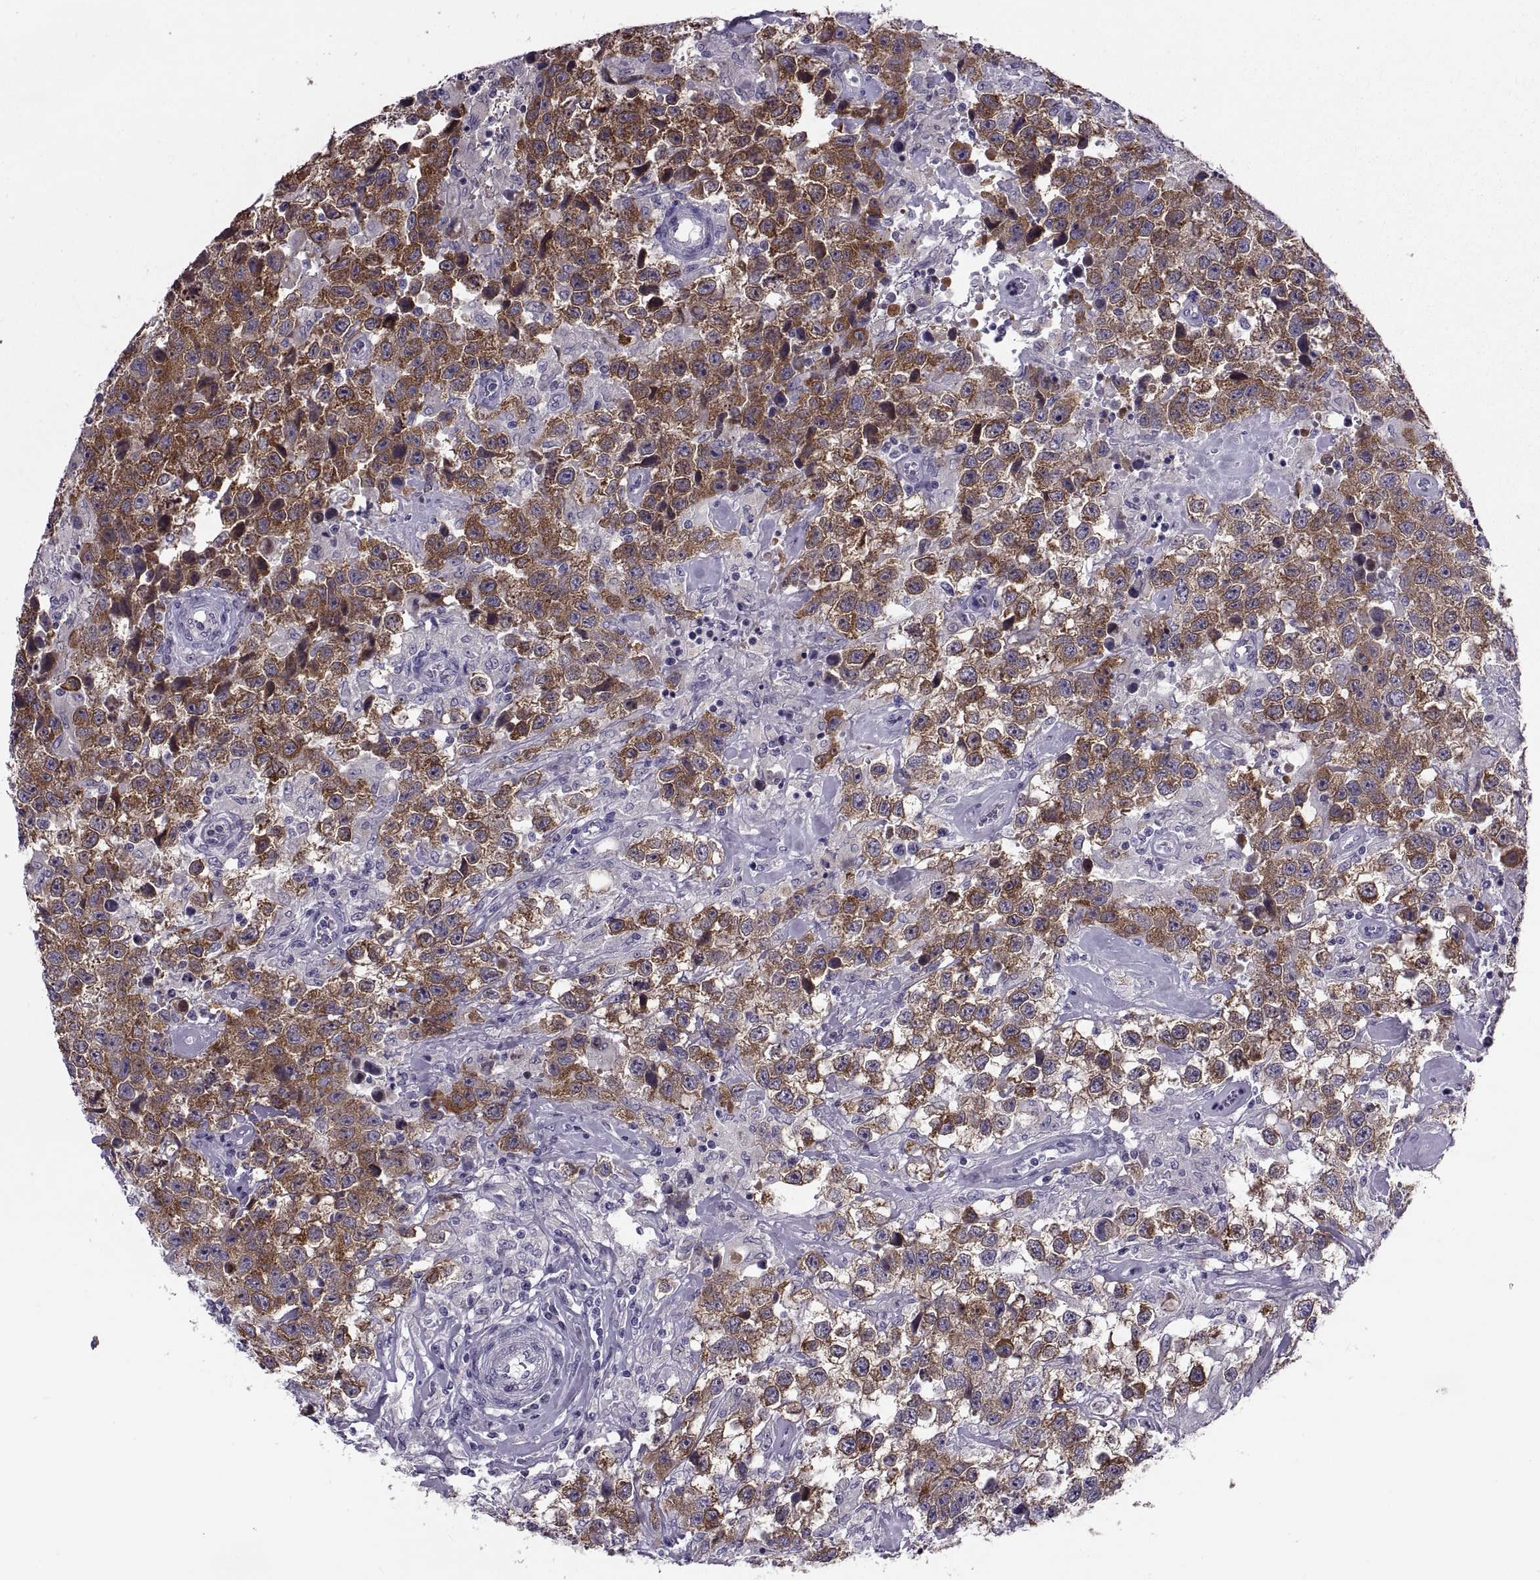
{"staining": {"intensity": "strong", "quantity": ">75%", "location": "cytoplasmic/membranous"}, "tissue": "testis cancer", "cell_type": "Tumor cells", "image_type": "cancer", "snomed": [{"axis": "morphology", "description": "Seminoma, NOS"}, {"axis": "topography", "description": "Testis"}], "caption": "Protein expression analysis of testis seminoma displays strong cytoplasmic/membranous expression in approximately >75% of tumor cells.", "gene": "MAGEB1", "patient": {"sex": "male", "age": 43}}